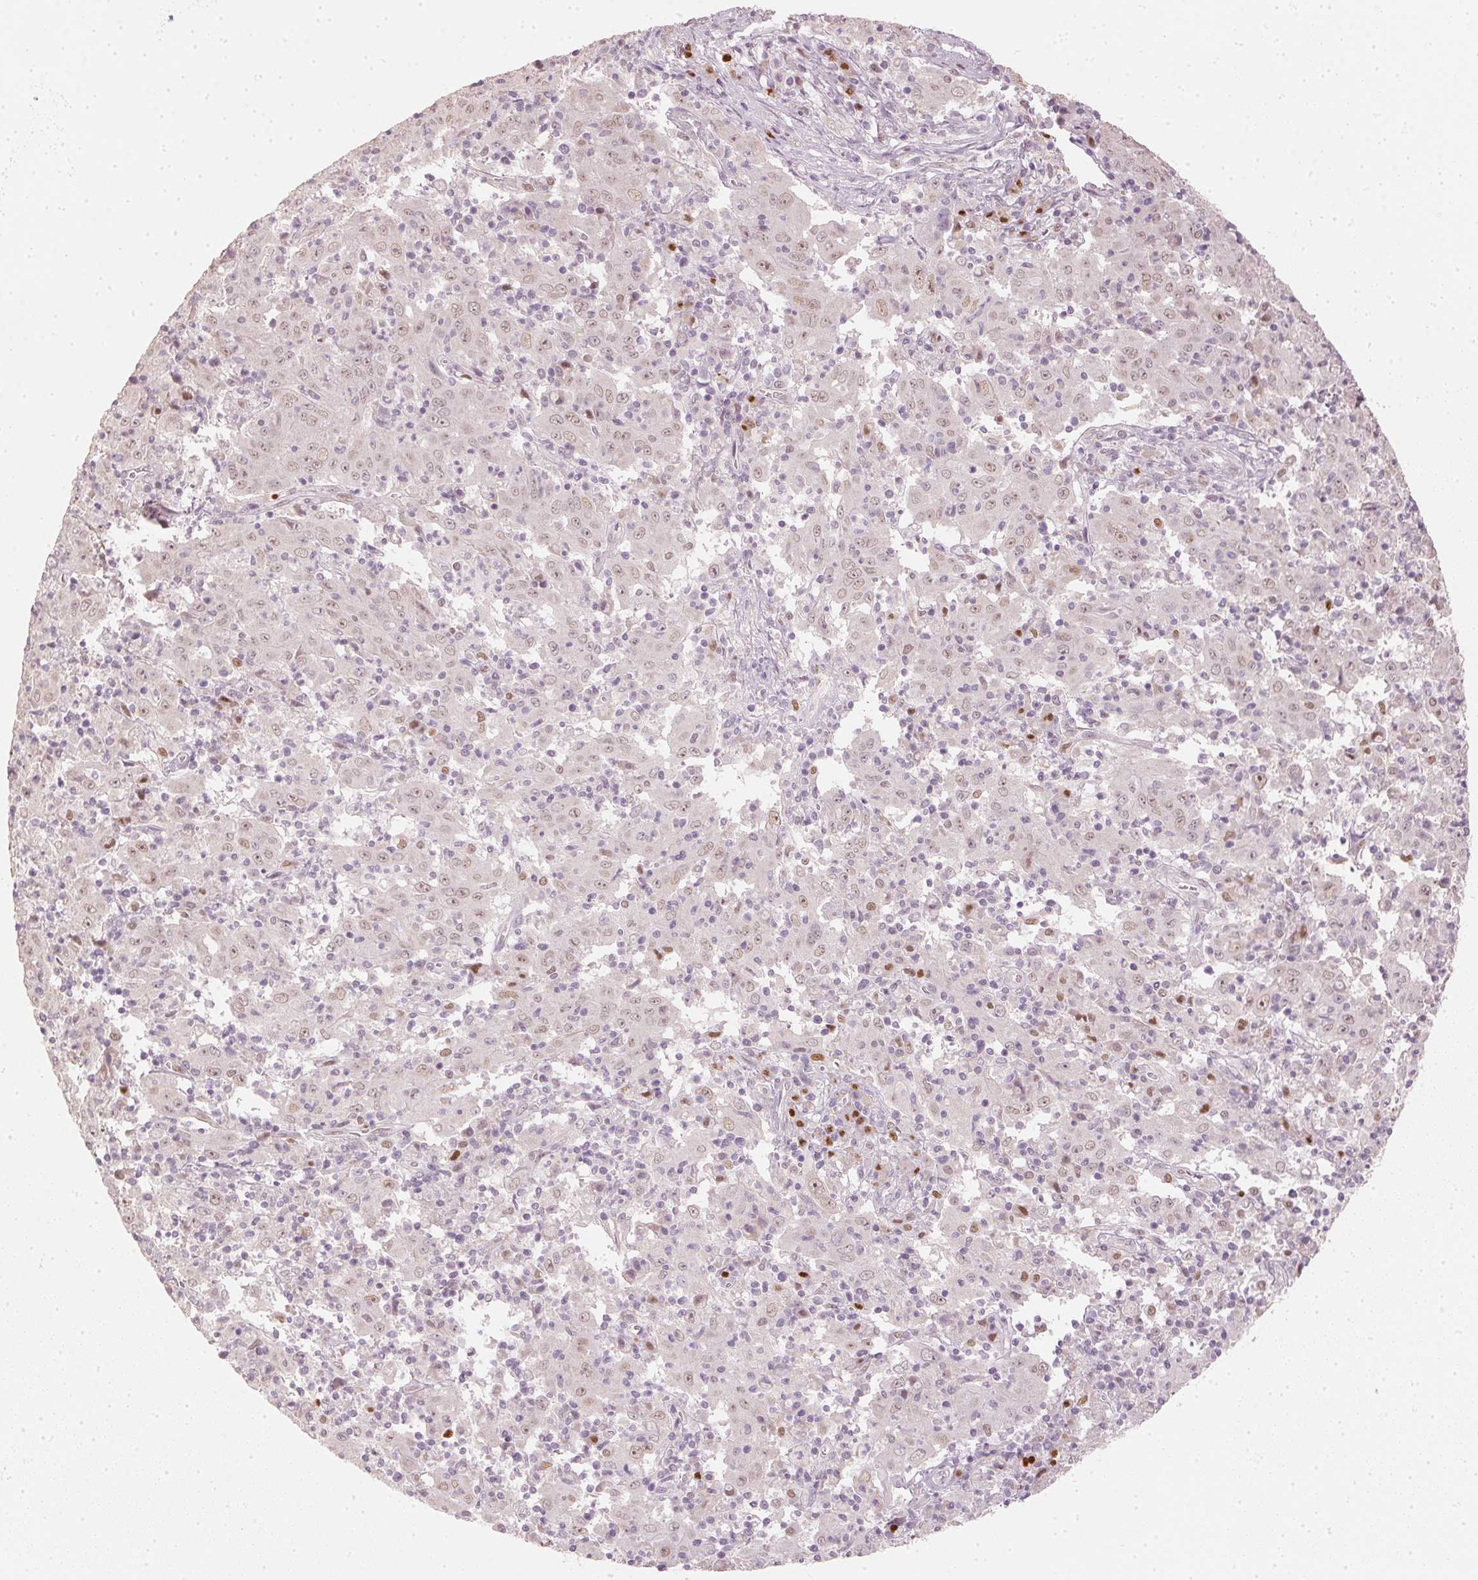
{"staining": {"intensity": "weak", "quantity": "<25%", "location": "nuclear"}, "tissue": "pancreatic cancer", "cell_type": "Tumor cells", "image_type": "cancer", "snomed": [{"axis": "morphology", "description": "Adenocarcinoma, NOS"}, {"axis": "topography", "description": "Pancreas"}], "caption": "This is an IHC image of human pancreatic cancer (adenocarcinoma). There is no expression in tumor cells.", "gene": "SLC39A3", "patient": {"sex": "male", "age": 63}}